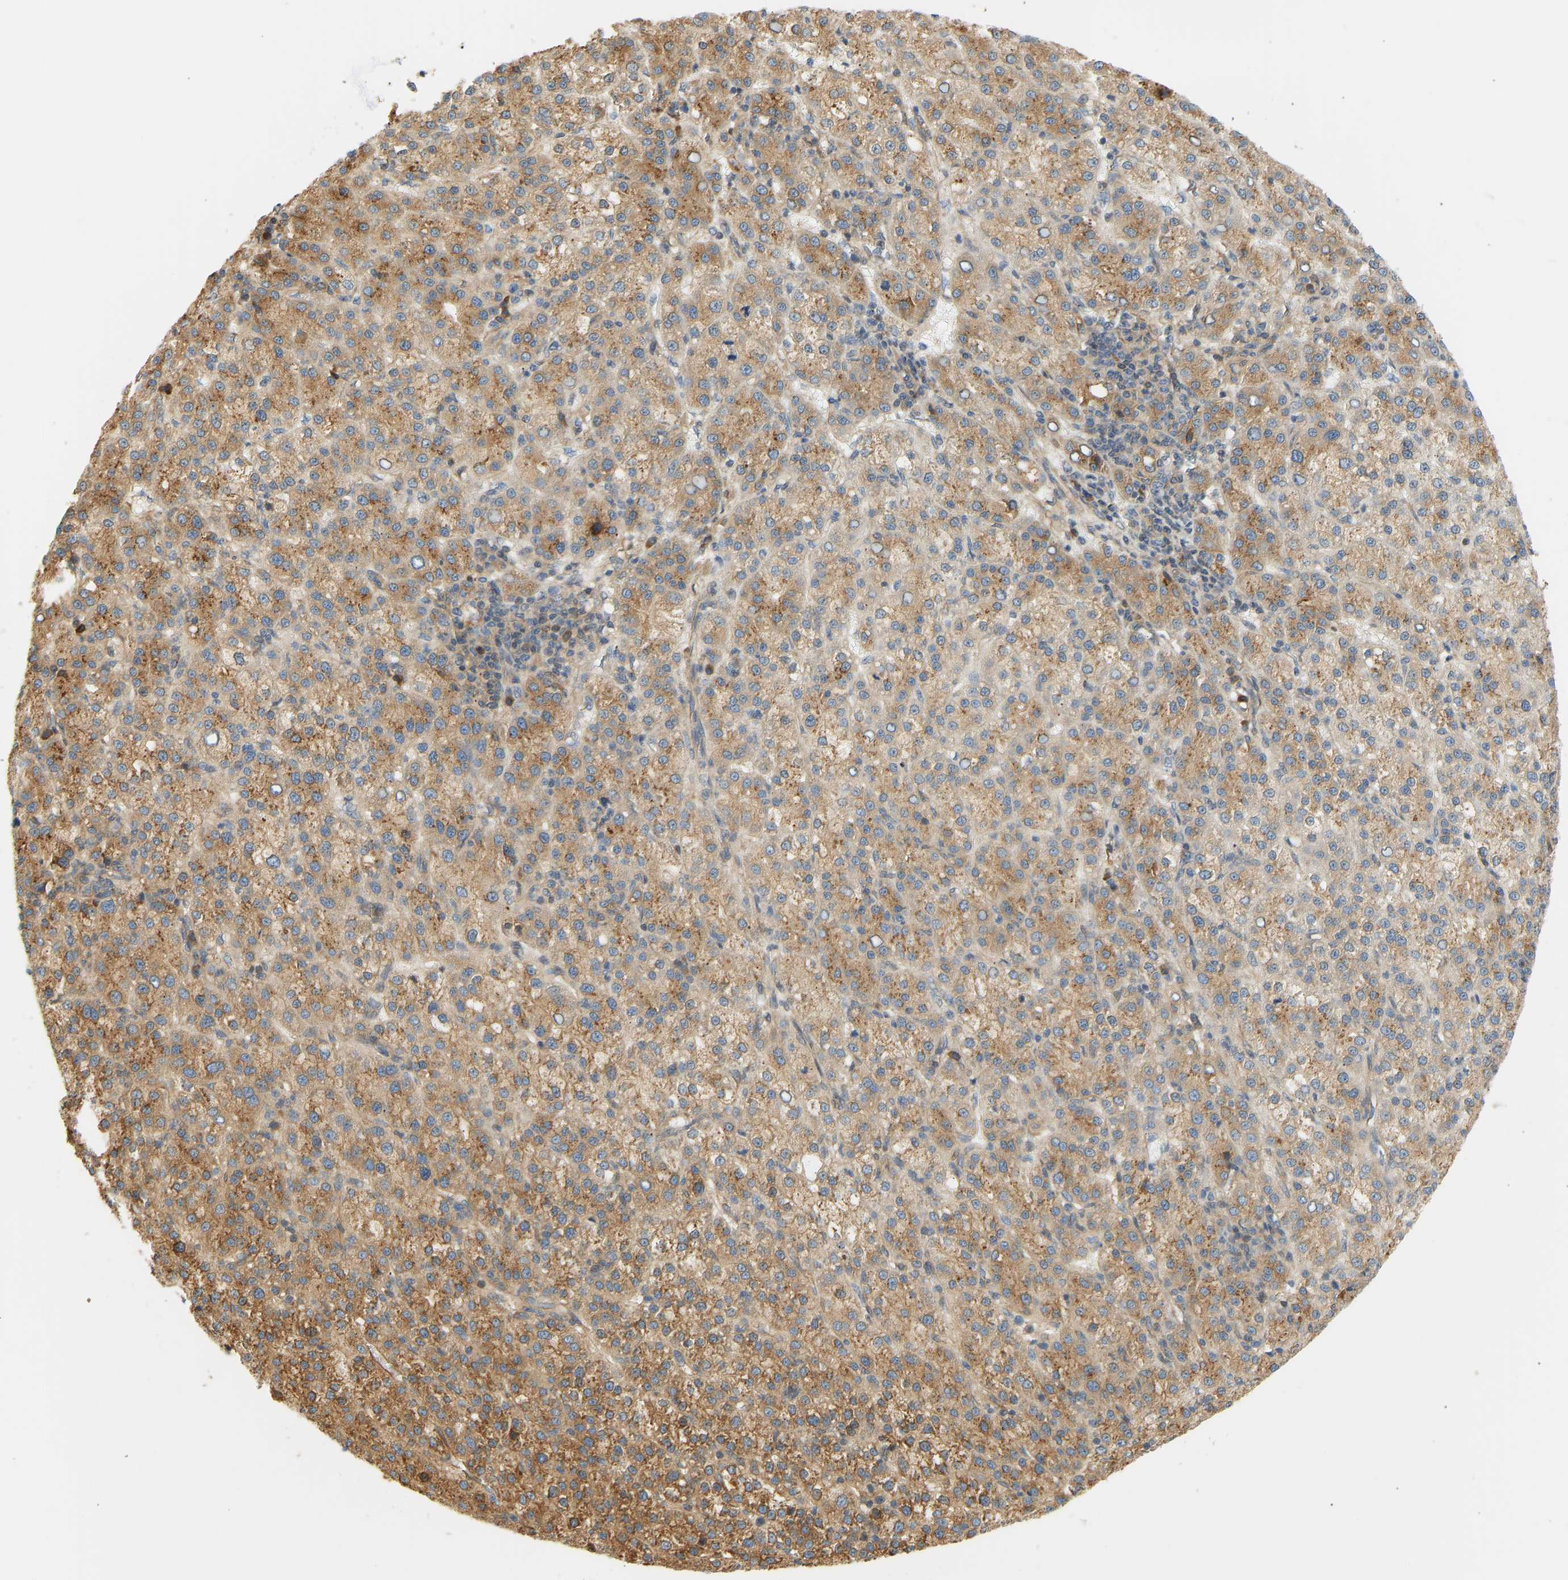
{"staining": {"intensity": "moderate", "quantity": ">75%", "location": "cytoplasmic/membranous"}, "tissue": "liver cancer", "cell_type": "Tumor cells", "image_type": "cancer", "snomed": [{"axis": "morphology", "description": "Carcinoma, Hepatocellular, NOS"}, {"axis": "topography", "description": "Liver"}], "caption": "An IHC image of tumor tissue is shown. Protein staining in brown shows moderate cytoplasmic/membranous positivity in liver hepatocellular carcinoma within tumor cells.", "gene": "CEP57", "patient": {"sex": "female", "age": 58}}